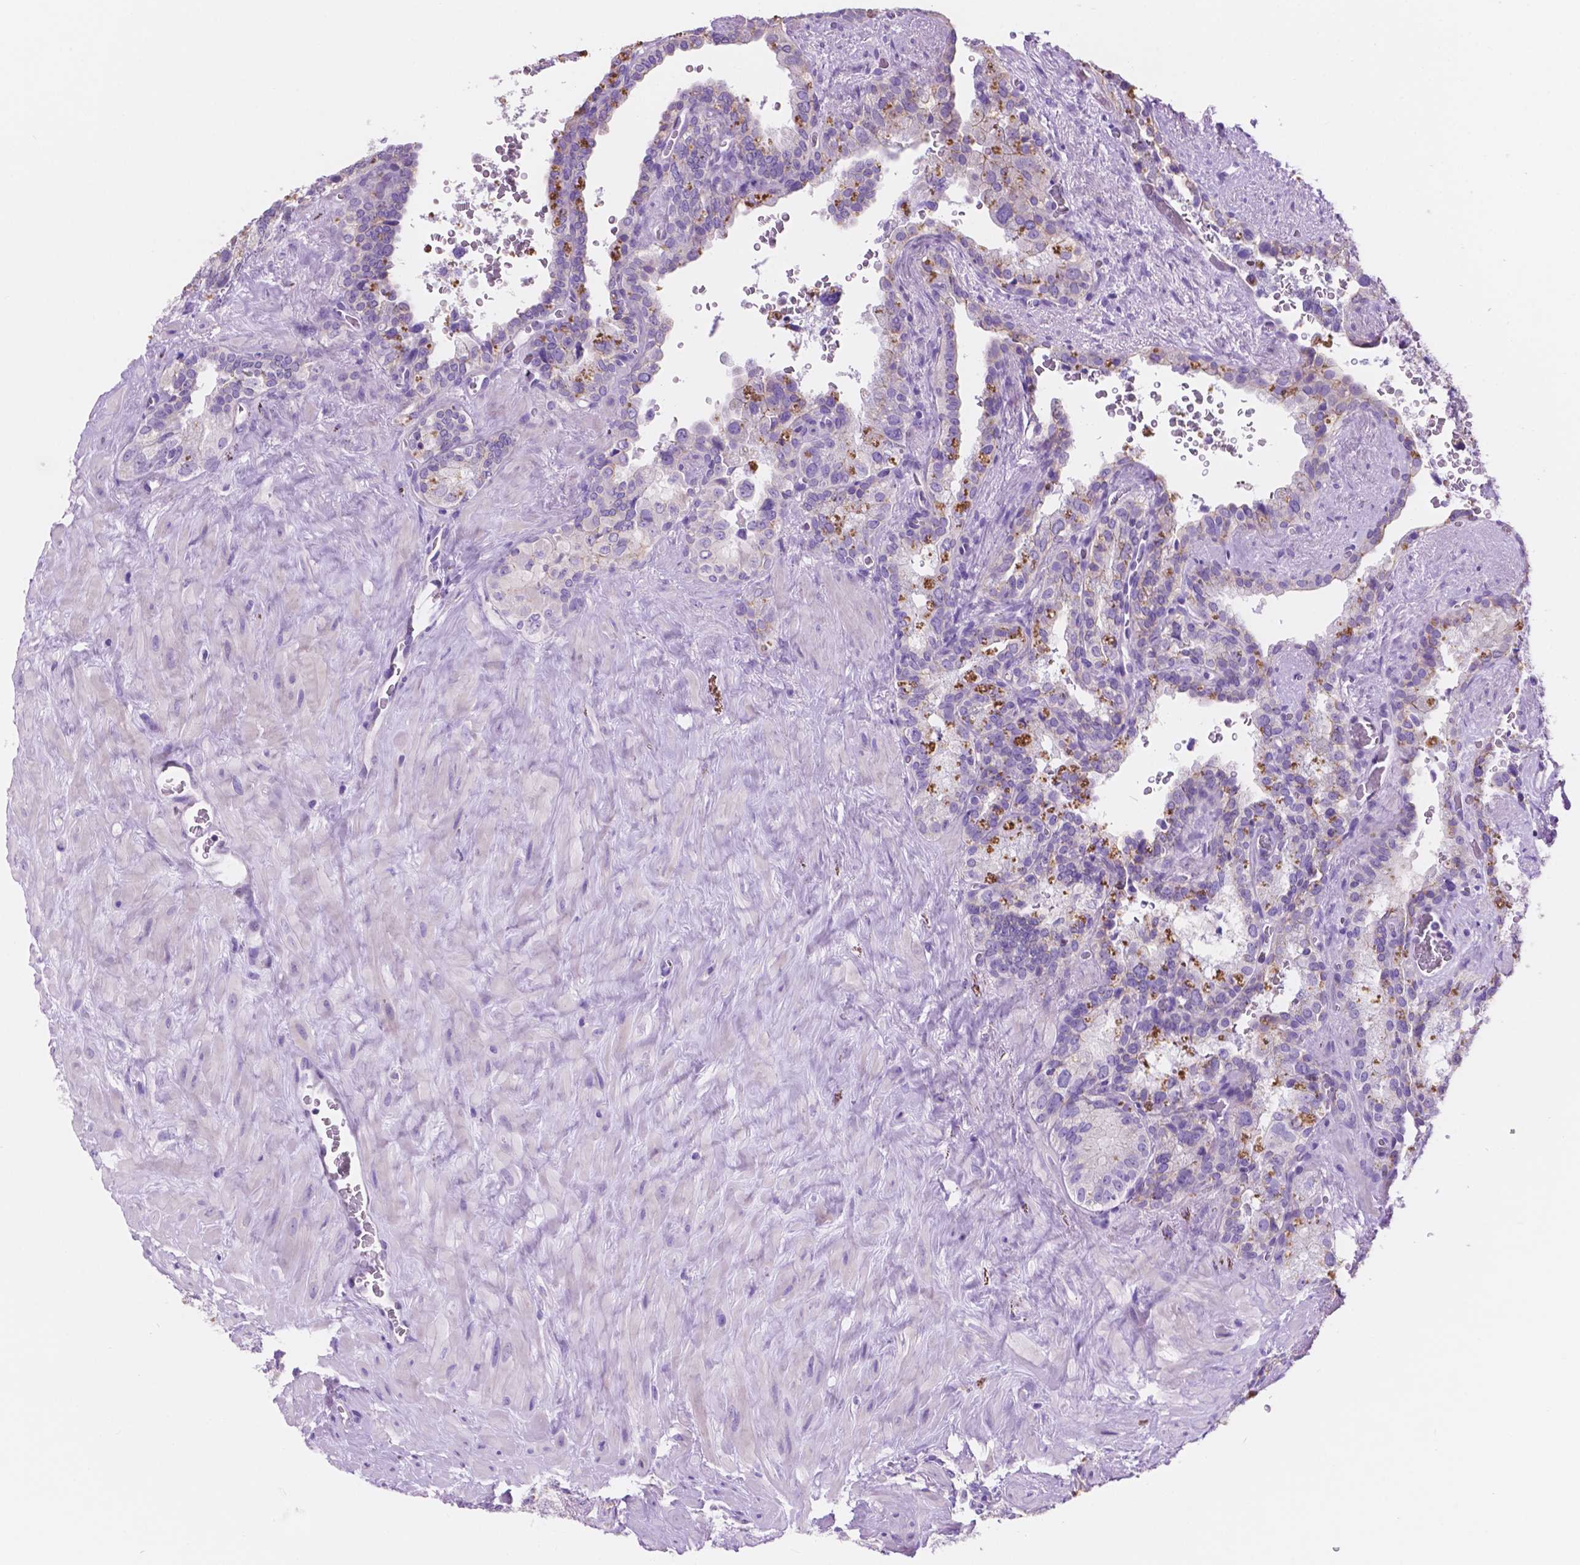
{"staining": {"intensity": "negative", "quantity": "none", "location": "none"}, "tissue": "seminal vesicle", "cell_type": "Glandular cells", "image_type": "normal", "snomed": [{"axis": "morphology", "description": "Normal tissue, NOS"}, {"axis": "topography", "description": "Prostate"}, {"axis": "topography", "description": "Seminal veicle"}], "caption": "DAB immunohistochemical staining of unremarkable human seminal vesicle shows no significant staining in glandular cells.", "gene": "IGFN1", "patient": {"sex": "male", "age": 71}}